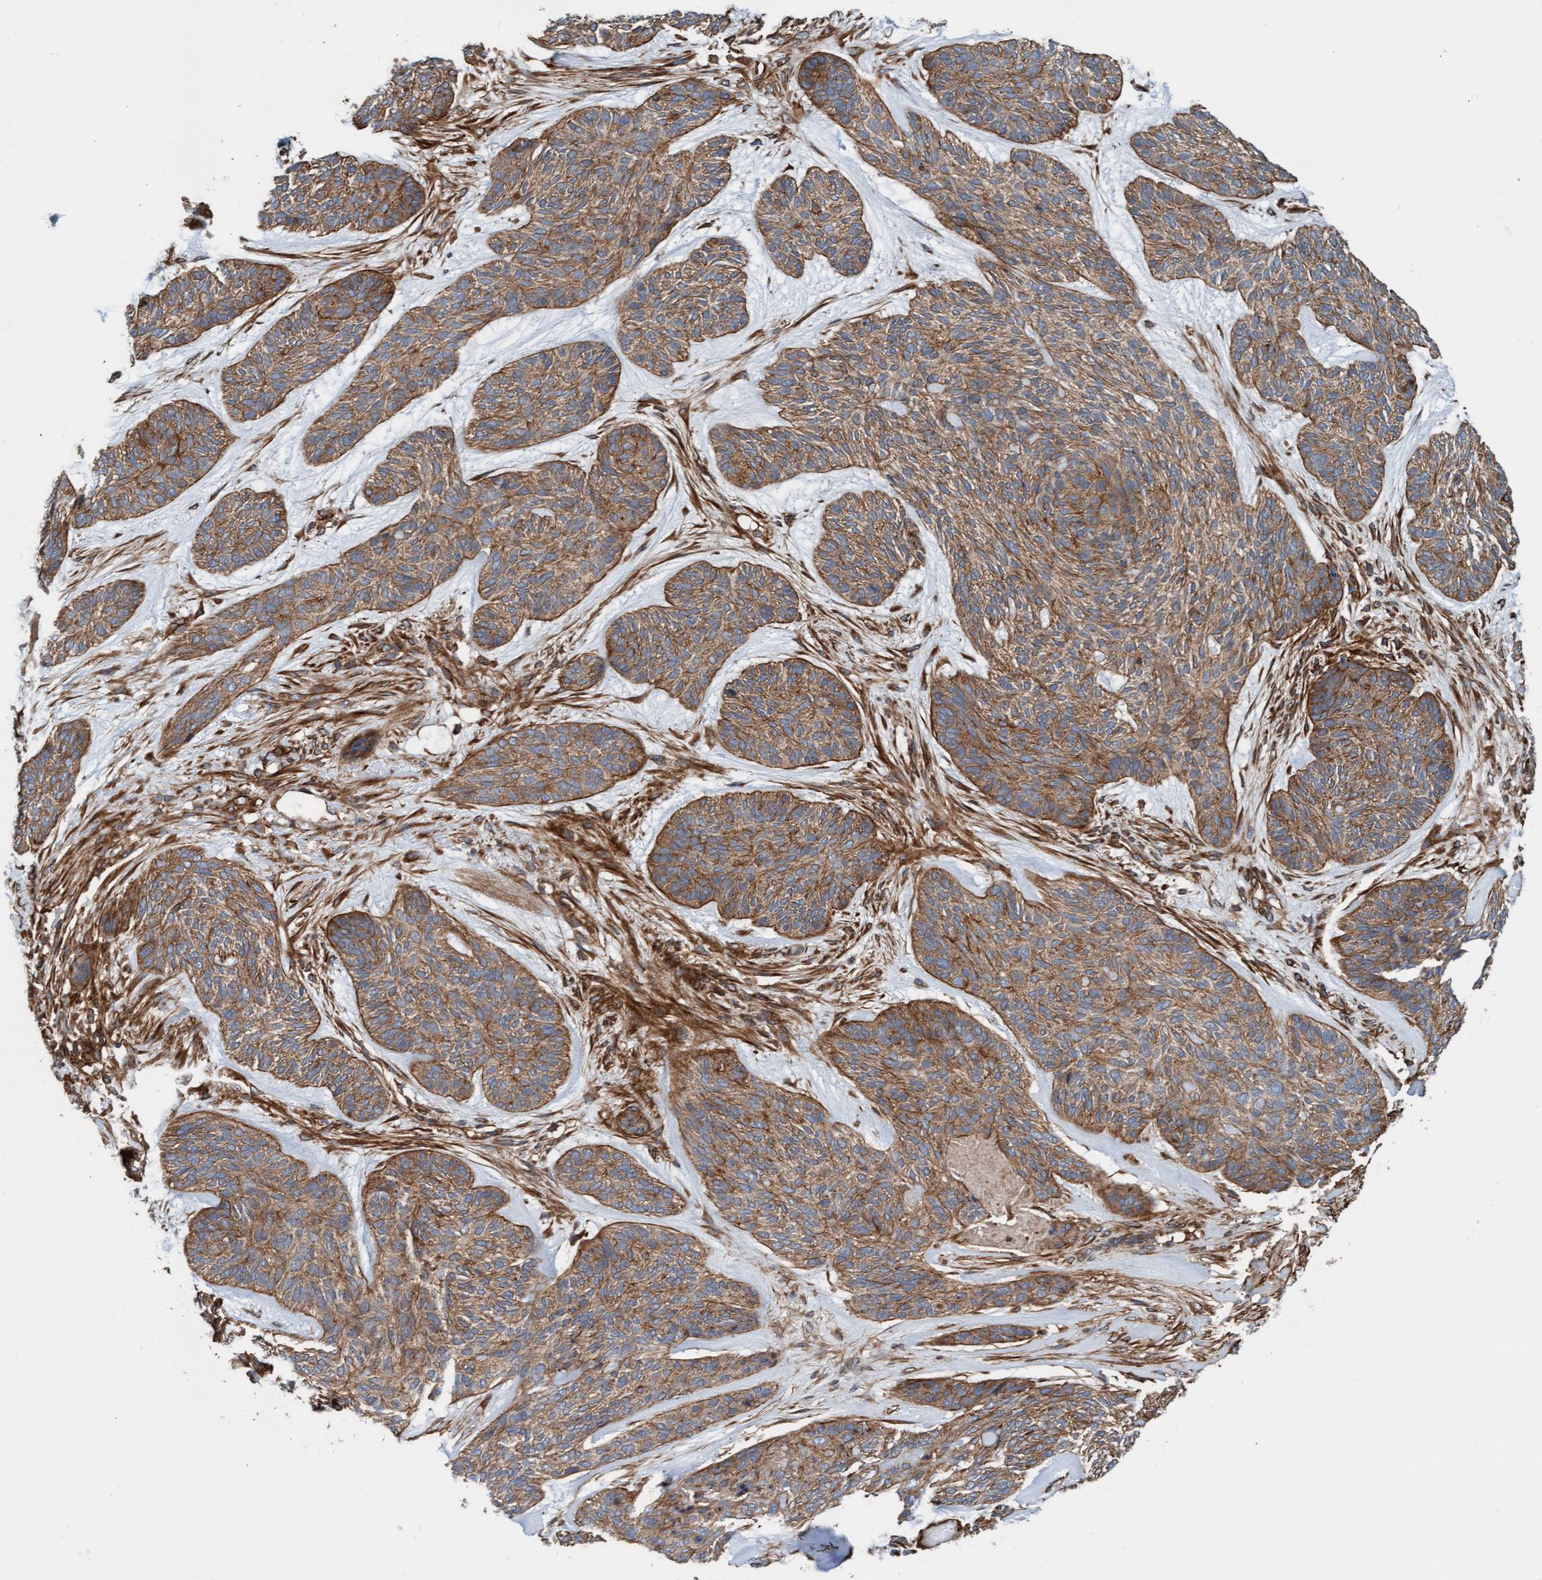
{"staining": {"intensity": "moderate", "quantity": ">75%", "location": "cytoplasmic/membranous"}, "tissue": "skin cancer", "cell_type": "Tumor cells", "image_type": "cancer", "snomed": [{"axis": "morphology", "description": "Basal cell carcinoma"}, {"axis": "topography", "description": "Skin"}], "caption": "Immunohistochemistry (IHC) image of neoplastic tissue: human skin cancer stained using immunohistochemistry (IHC) reveals medium levels of moderate protein expression localized specifically in the cytoplasmic/membranous of tumor cells, appearing as a cytoplasmic/membranous brown color.", "gene": "STXBP4", "patient": {"sex": "male", "age": 55}}